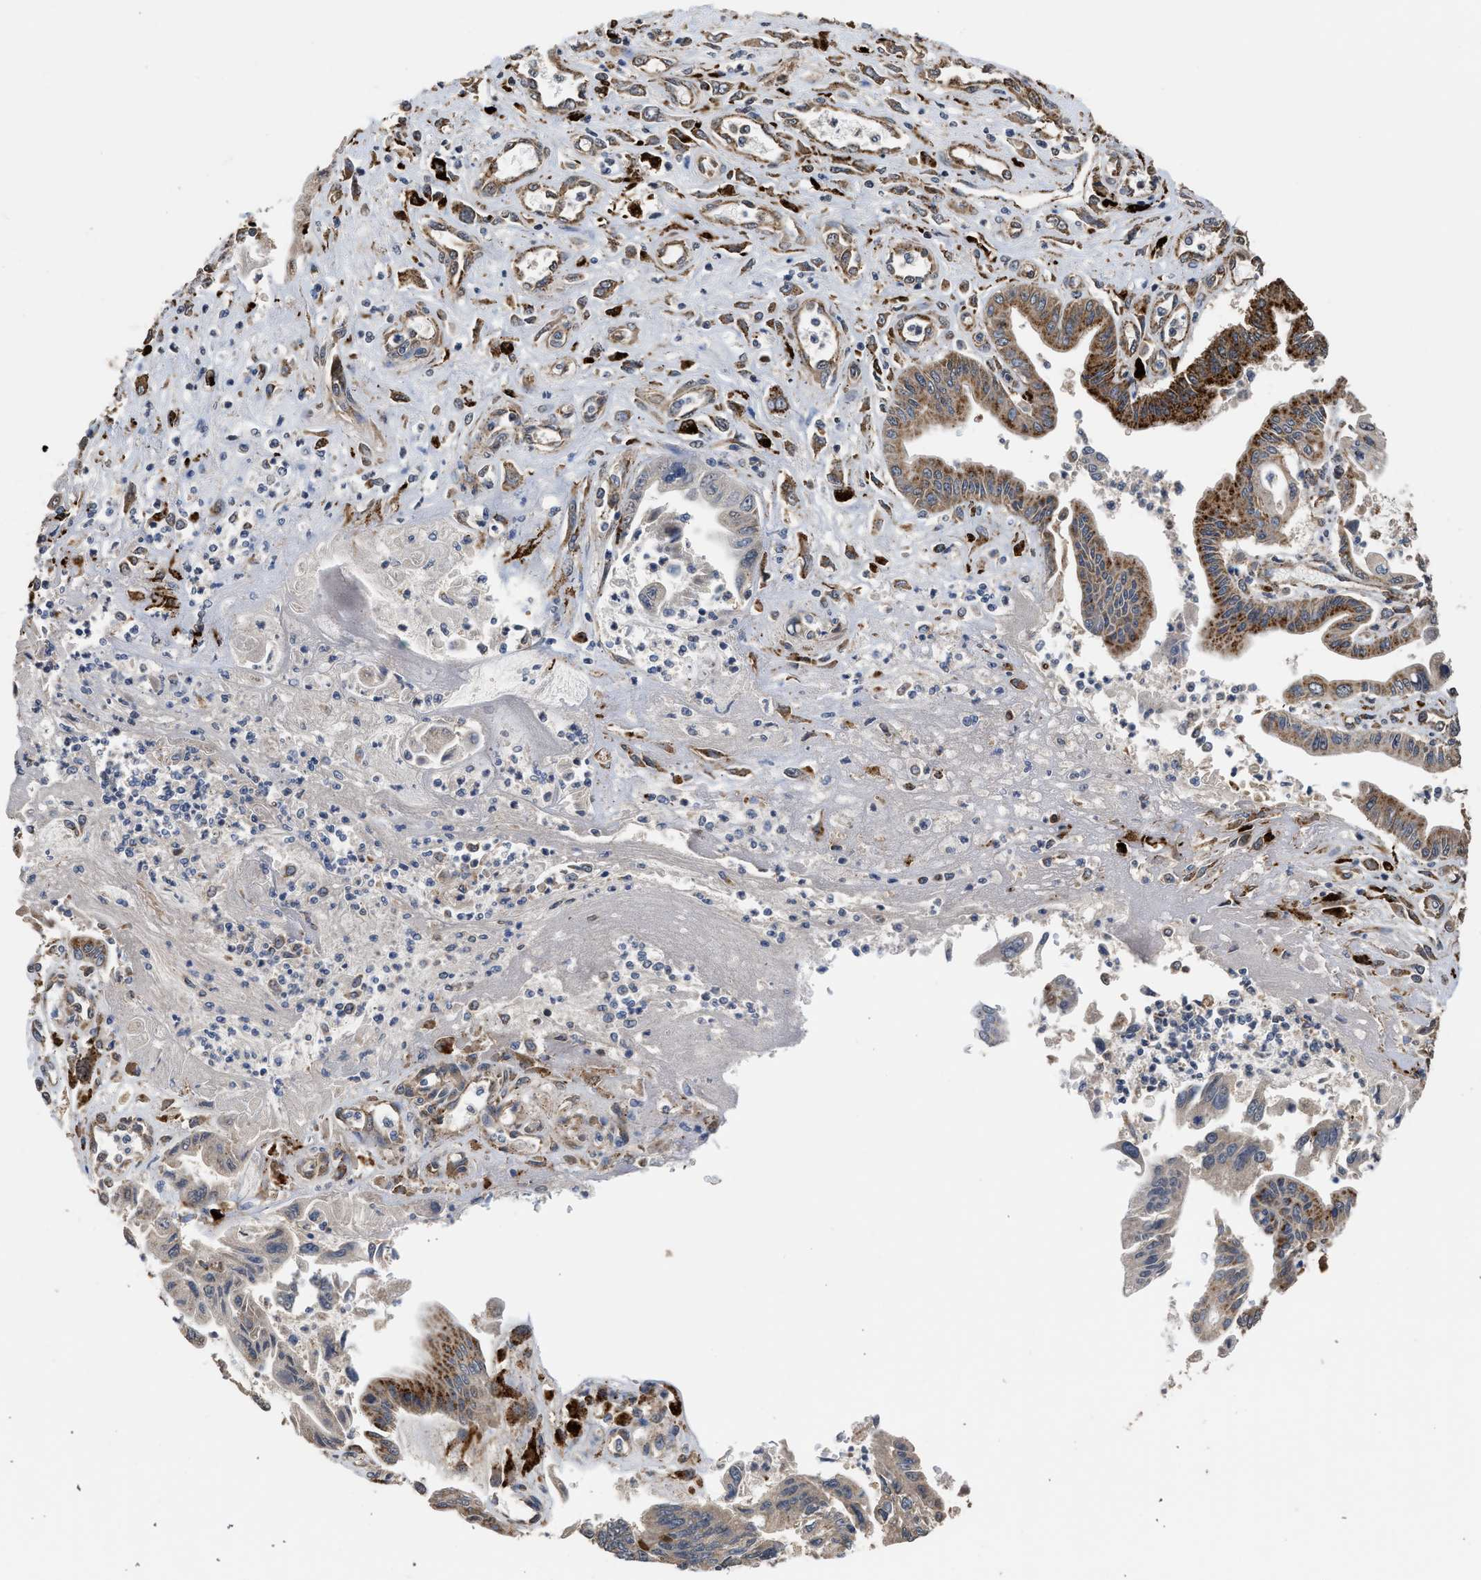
{"staining": {"intensity": "weak", "quantity": ">75%", "location": "cytoplasmic/membranous"}, "tissue": "pancreatic cancer", "cell_type": "Tumor cells", "image_type": "cancer", "snomed": [{"axis": "morphology", "description": "Adenocarcinoma, NOS"}, {"axis": "topography", "description": "Pancreas"}], "caption": "Protein staining of pancreatic cancer (adenocarcinoma) tissue demonstrates weak cytoplasmic/membranous positivity in about >75% of tumor cells. The staining is performed using DAB (3,3'-diaminobenzidine) brown chromogen to label protein expression. The nuclei are counter-stained blue using hematoxylin.", "gene": "CTSV", "patient": {"sex": "male", "age": 56}}